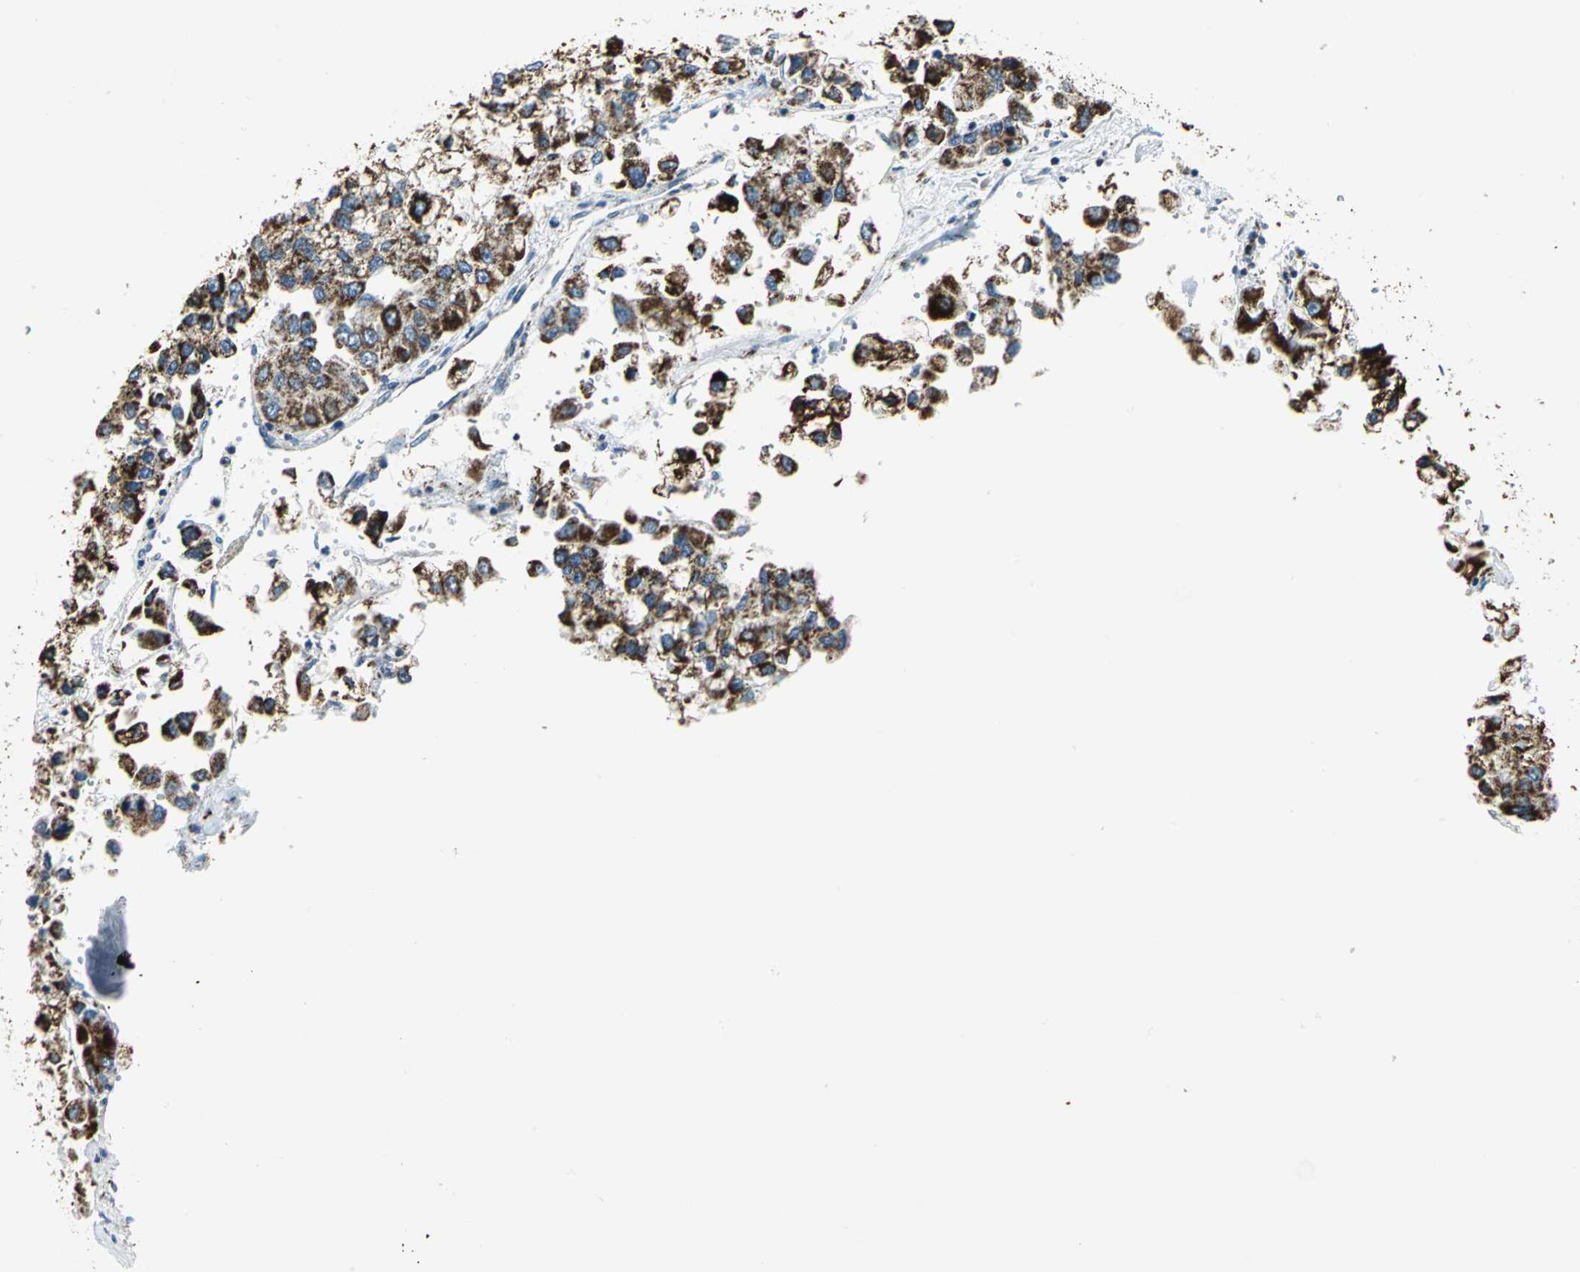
{"staining": {"intensity": "strong", "quantity": "25%-75%", "location": "cytoplasmic/membranous"}, "tissue": "liver cancer", "cell_type": "Tumor cells", "image_type": "cancer", "snomed": [{"axis": "morphology", "description": "Carcinoma, Hepatocellular, NOS"}, {"axis": "topography", "description": "Liver"}], "caption": "Approximately 25%-75% of tumor cells in human hepatocellular carcinoma (liver) display strong cytoplasmic/membranous protein staining as visualized by brown immunohistochemical staining.", "gene": "NTRK1", "patient": {"sex": "female", "age": 66}}